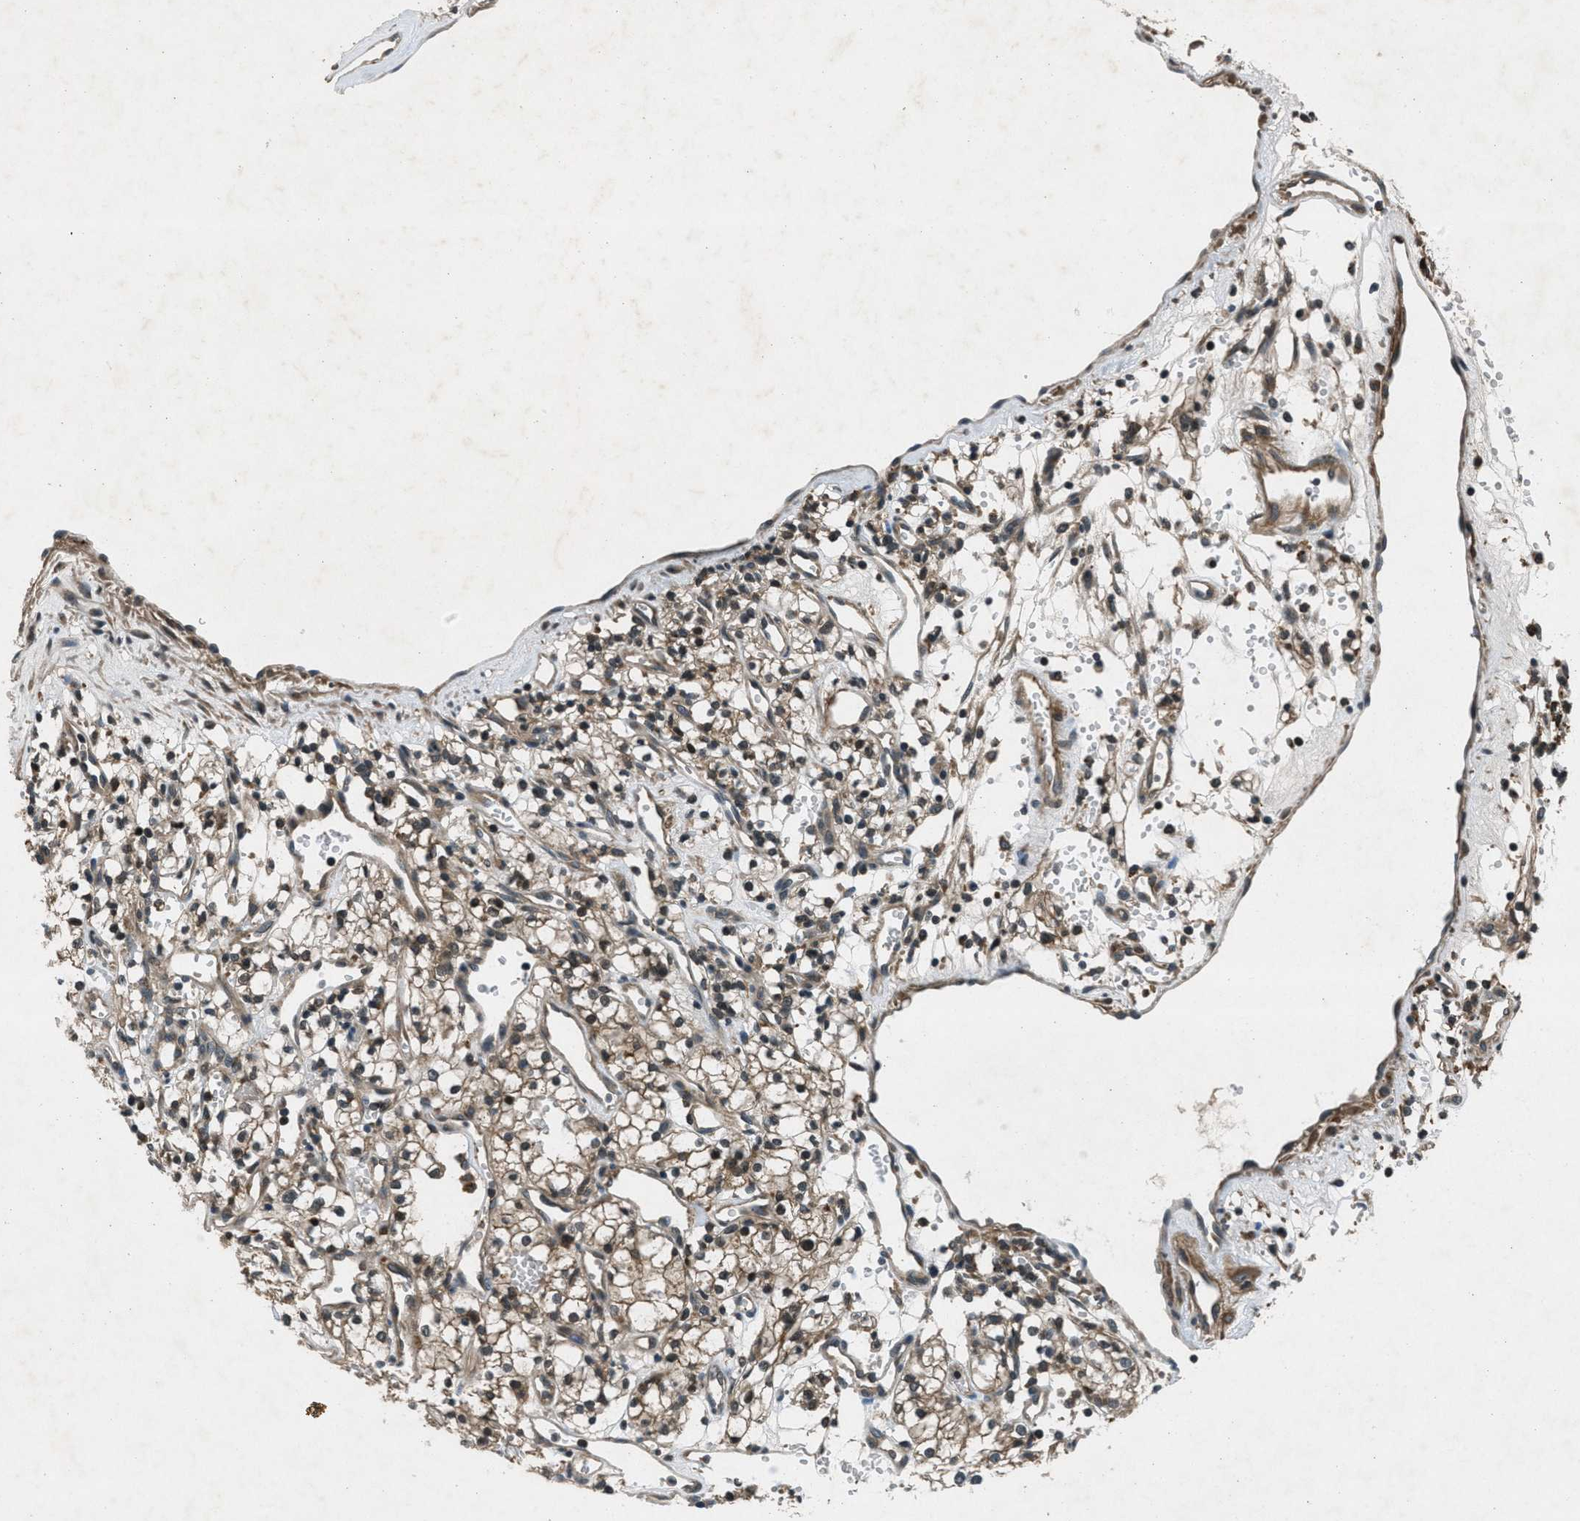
{"staining": {"intensity": "moderate", "quantity": ">75%", "location": "cytoplasmic/membranous"}, "tissue": "renal cancer", "cell_type": "Tumor cells", "image_type": "cancer", "snomed": [{"axis": "morphology", "description": "Adenocarcinoma, NOS"}, {"axis": "topography", "description": "Kidney"}], "caption": "Immunohistochemistry (IHC) photomicrograph of renal cancer stained for a protein (brown), which exhibits medium levels of moderate cytoplasmic/membranous staining in about >75% of tumor cells.", "gene": "EPSTI1", "patient": {"sex": "male", "age": 59}}